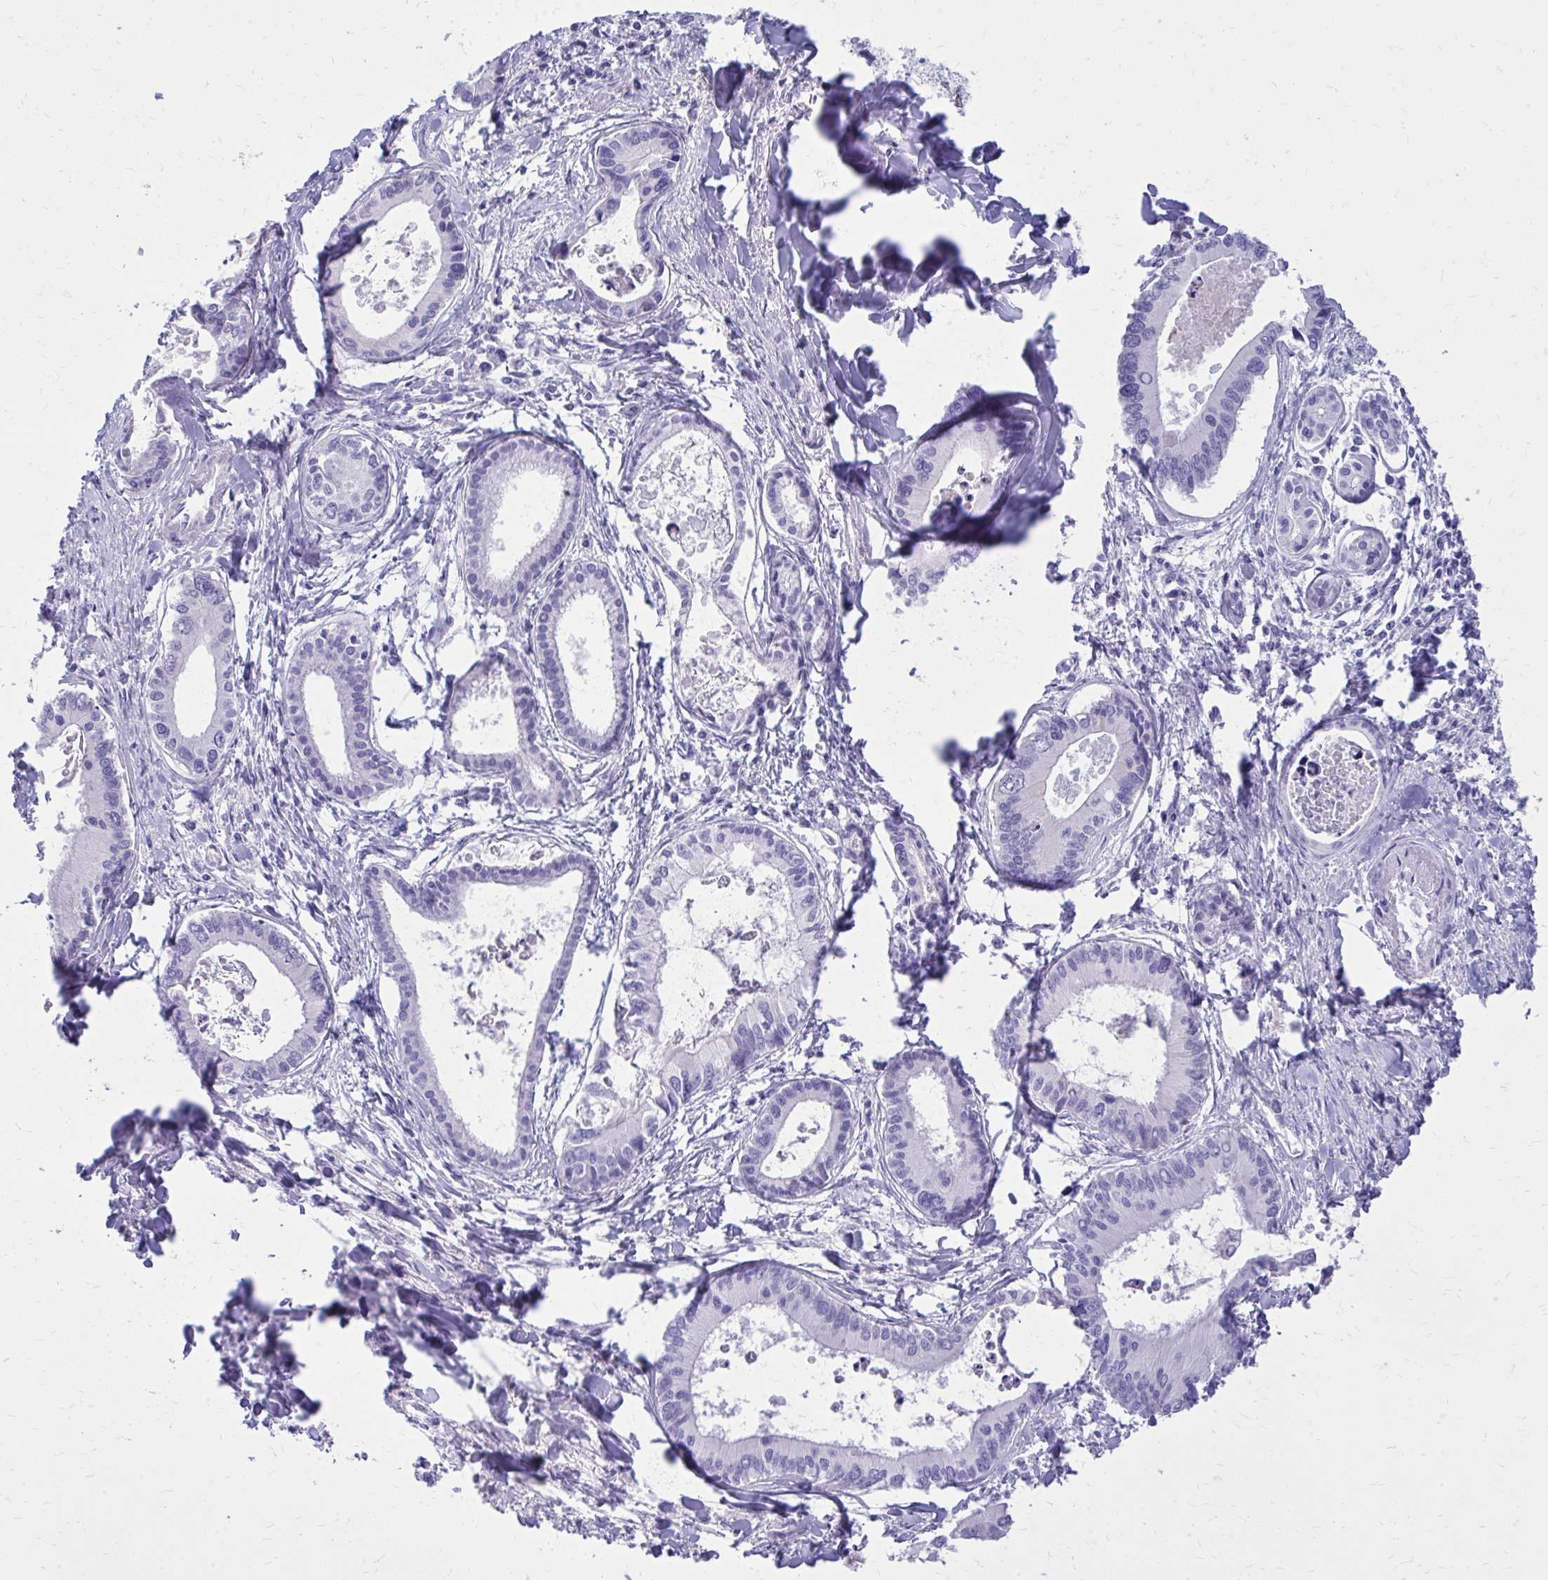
{"staining": {"intensity": "negative", "quantity": "none", "location": "none"}, "tissue": "liver cancer", "cell_type": "Tumor cells", "image_type": "cancer", "snomed": [{"axis": "morphology", "description": "Cholangiocarcinoma"}, {"axis": "topography", "description": "Liver"}], "caption": "Protein analysis of liver cancer (cholangiocarcinoma) exhibits no significant expression in tumor cells.", "gene": "BCL6B", "patient": {"sex": "male", "age": 66}}